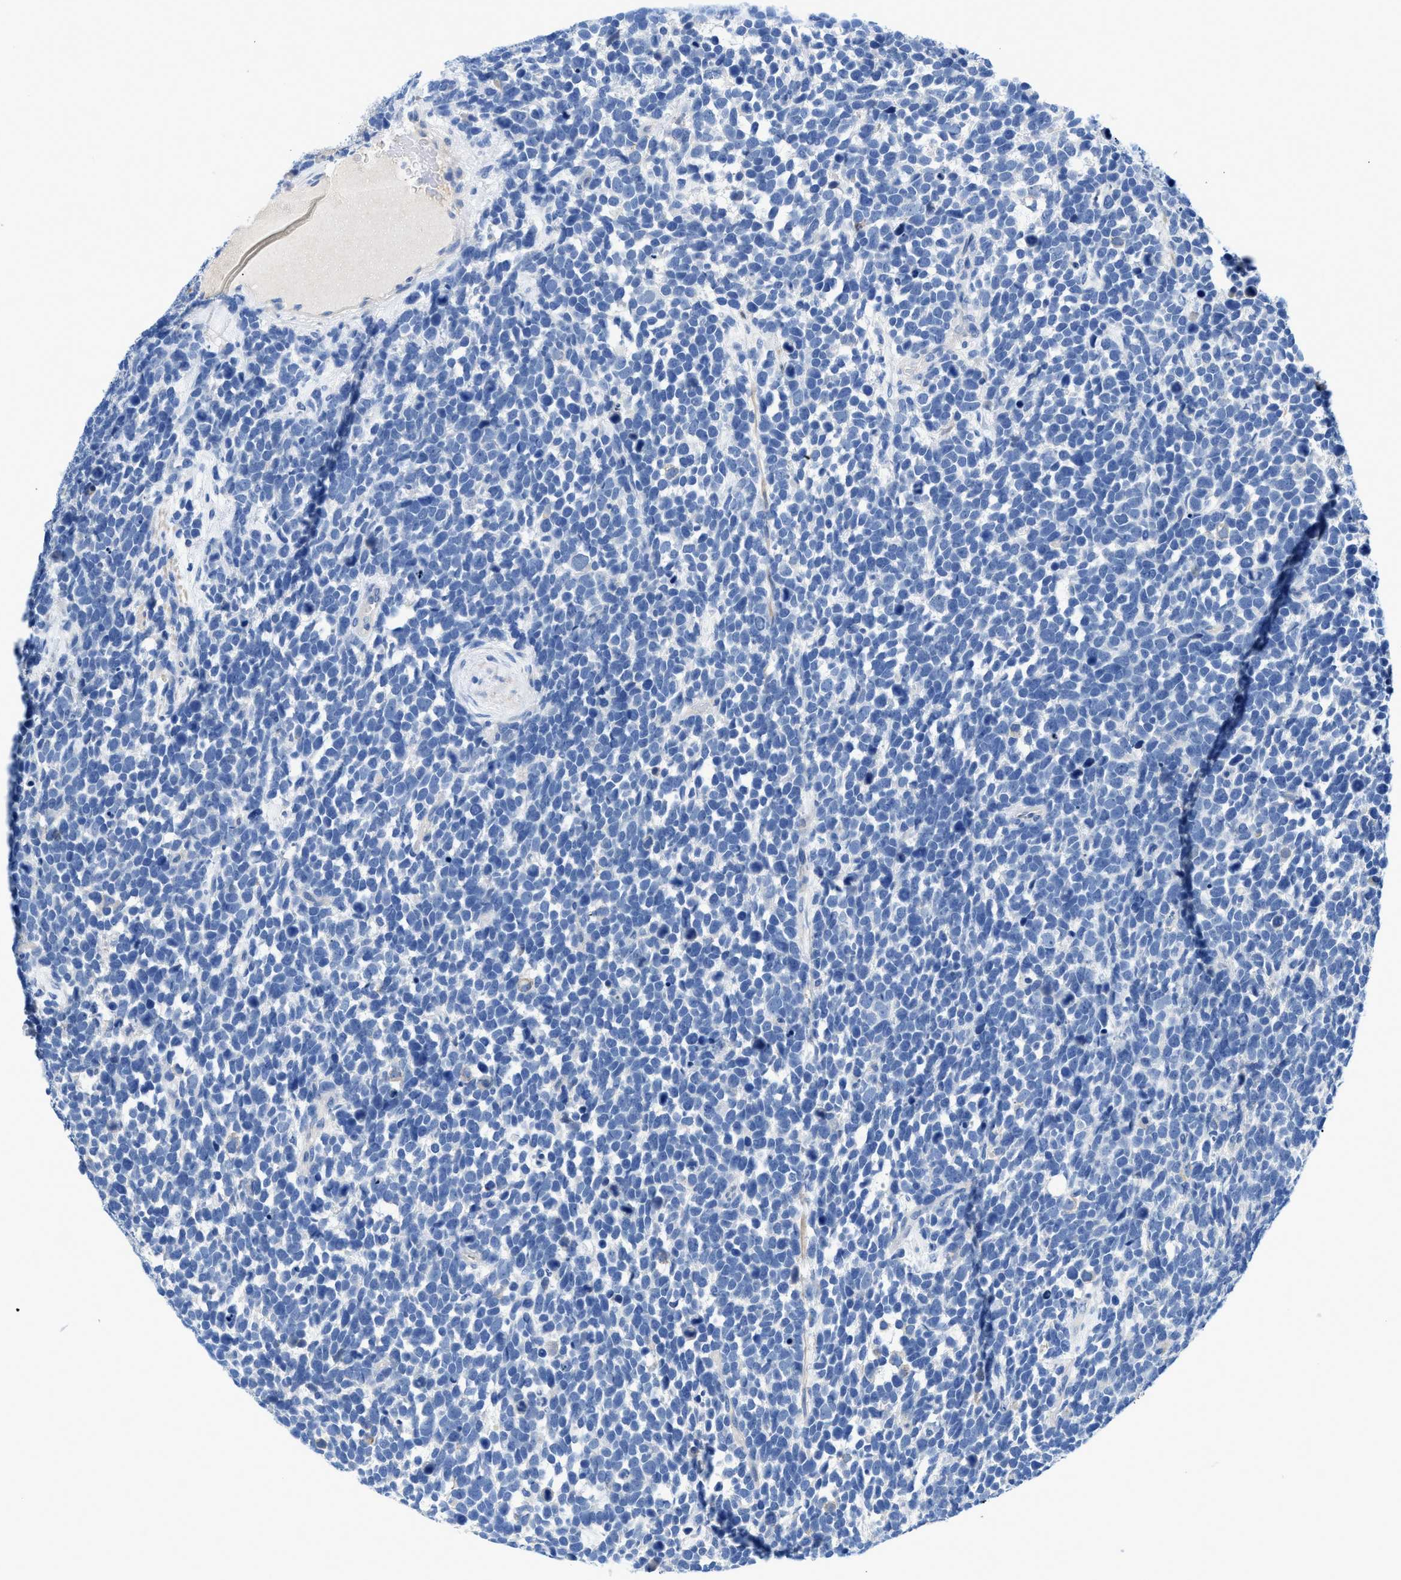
{"staining": {"intensity": "negative", "quantity": "none", "location": "none"}, "tissue": "urothelial cancer", "cell_type": "Tumor cells", "image_type": "cancer", "snomed": [{"axis": "morphology", "description": "Urothelial carcinoma, High grade"}, {"axis": "topography", "description": "Urinary bladder"}], "caption": "A high-resolution photomicrograph shows immunohistochemistry staining of urothelial carcinoma (high-grade), which exhibits no significant staining in tumor cells.", "gene": "SLC10A6", "patient": {"sex": "female", "age": 82}}